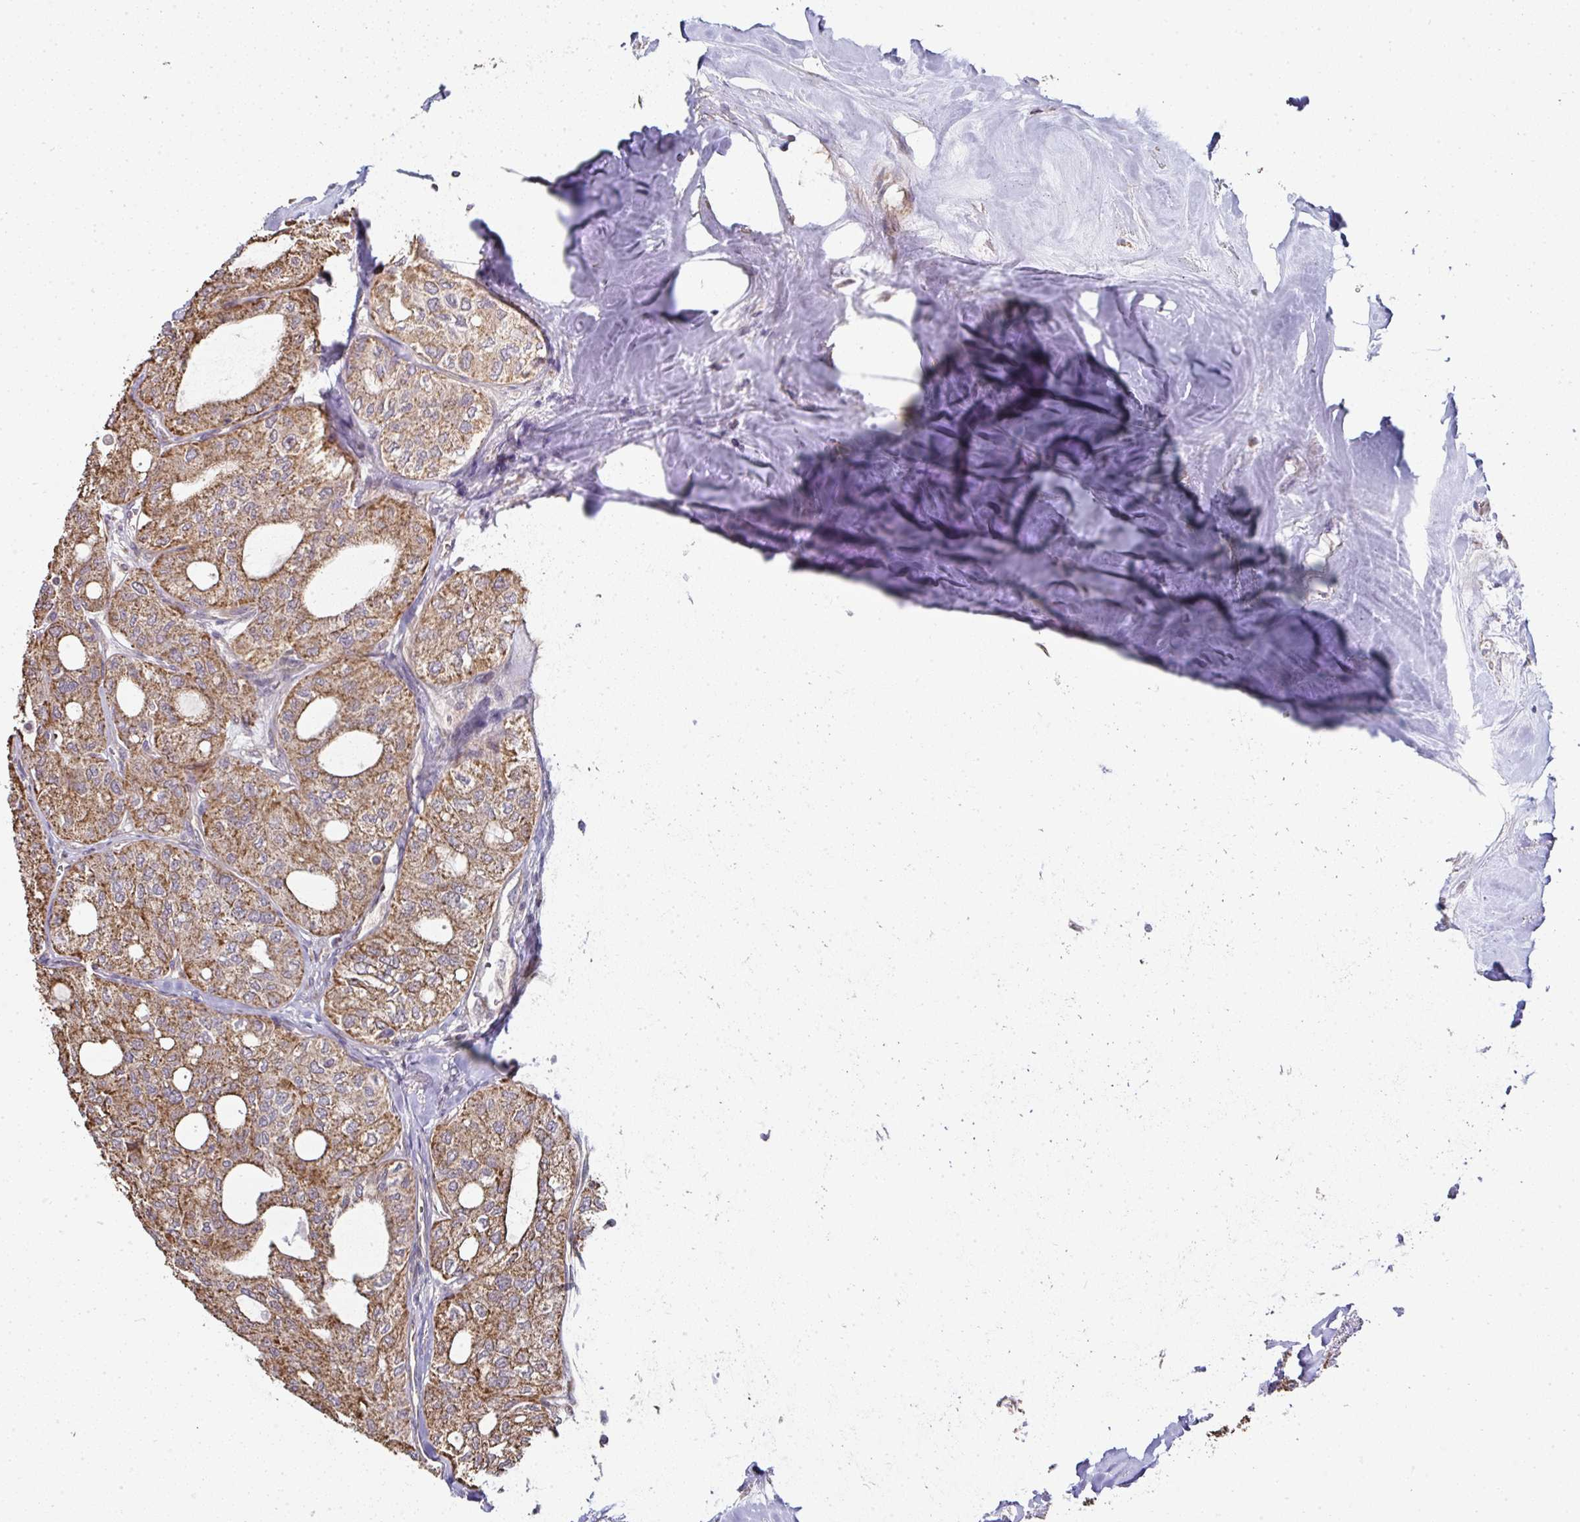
{"staining": {"intensity": "moderate", "quantity": ">75%", "location": "cytoplasmic/membranous"}, "tissue": "thyroid cancer", "cell_type": "Tumor cells", "image_type": "cancer", "snomed": [{"axis": "morphology", "description": "Follicular adenoma carcinoma, NOS"}, {"axis": "topography", "description": "Thyroid gland"}], "caption": "Human thyroid cancer (follicular adenoma carcinoma) stained with a protein marker displays moderate staining in tumor cells.", "gene": "AGTPBP1", "patient": {"sex": "male", "age": 75}}